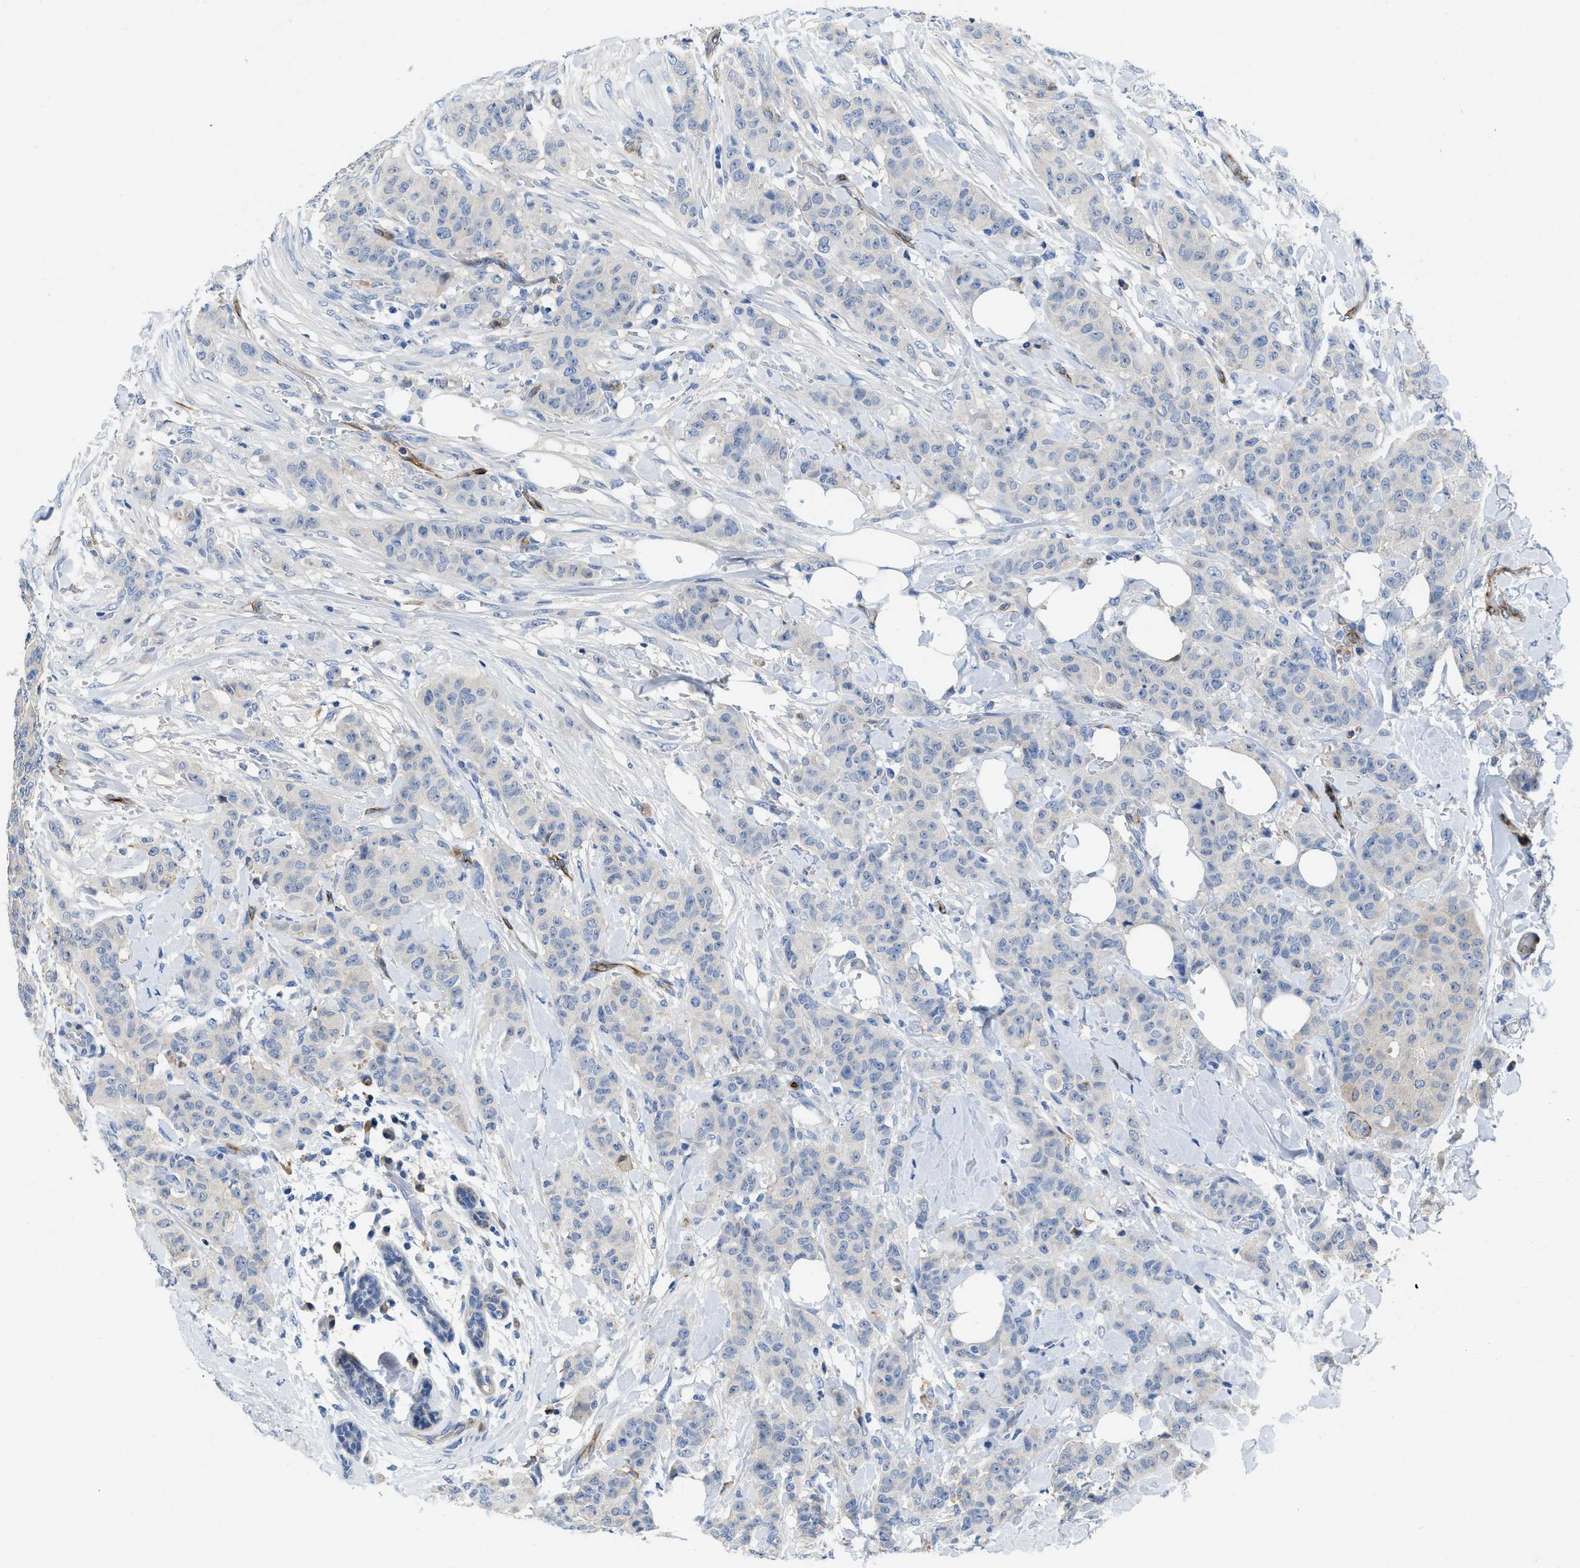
{"staining": {"intensity": "negative", "quantity": "none", "location": "none"}, "tissue": "breast cancer", "cell_type": "Tumor cells", "image_type": "cancer", "snomed": [{"axis": "morphology", "description": "Normal tissue, NOS"}, {"axis": "morphology", "description": "Duct carcinoma"}, {"axis": "topography", "description": "Breast"}], "caption": "Intraductal carcinoma (breast) was stained to show a protein in brown. There is no significant staining in tumor cells. (DAB immunohistochemistry (IHC) with hematoxylin counter stain).", "gene": "SPEG", "patient": {"sex": "female", "age": 40}}